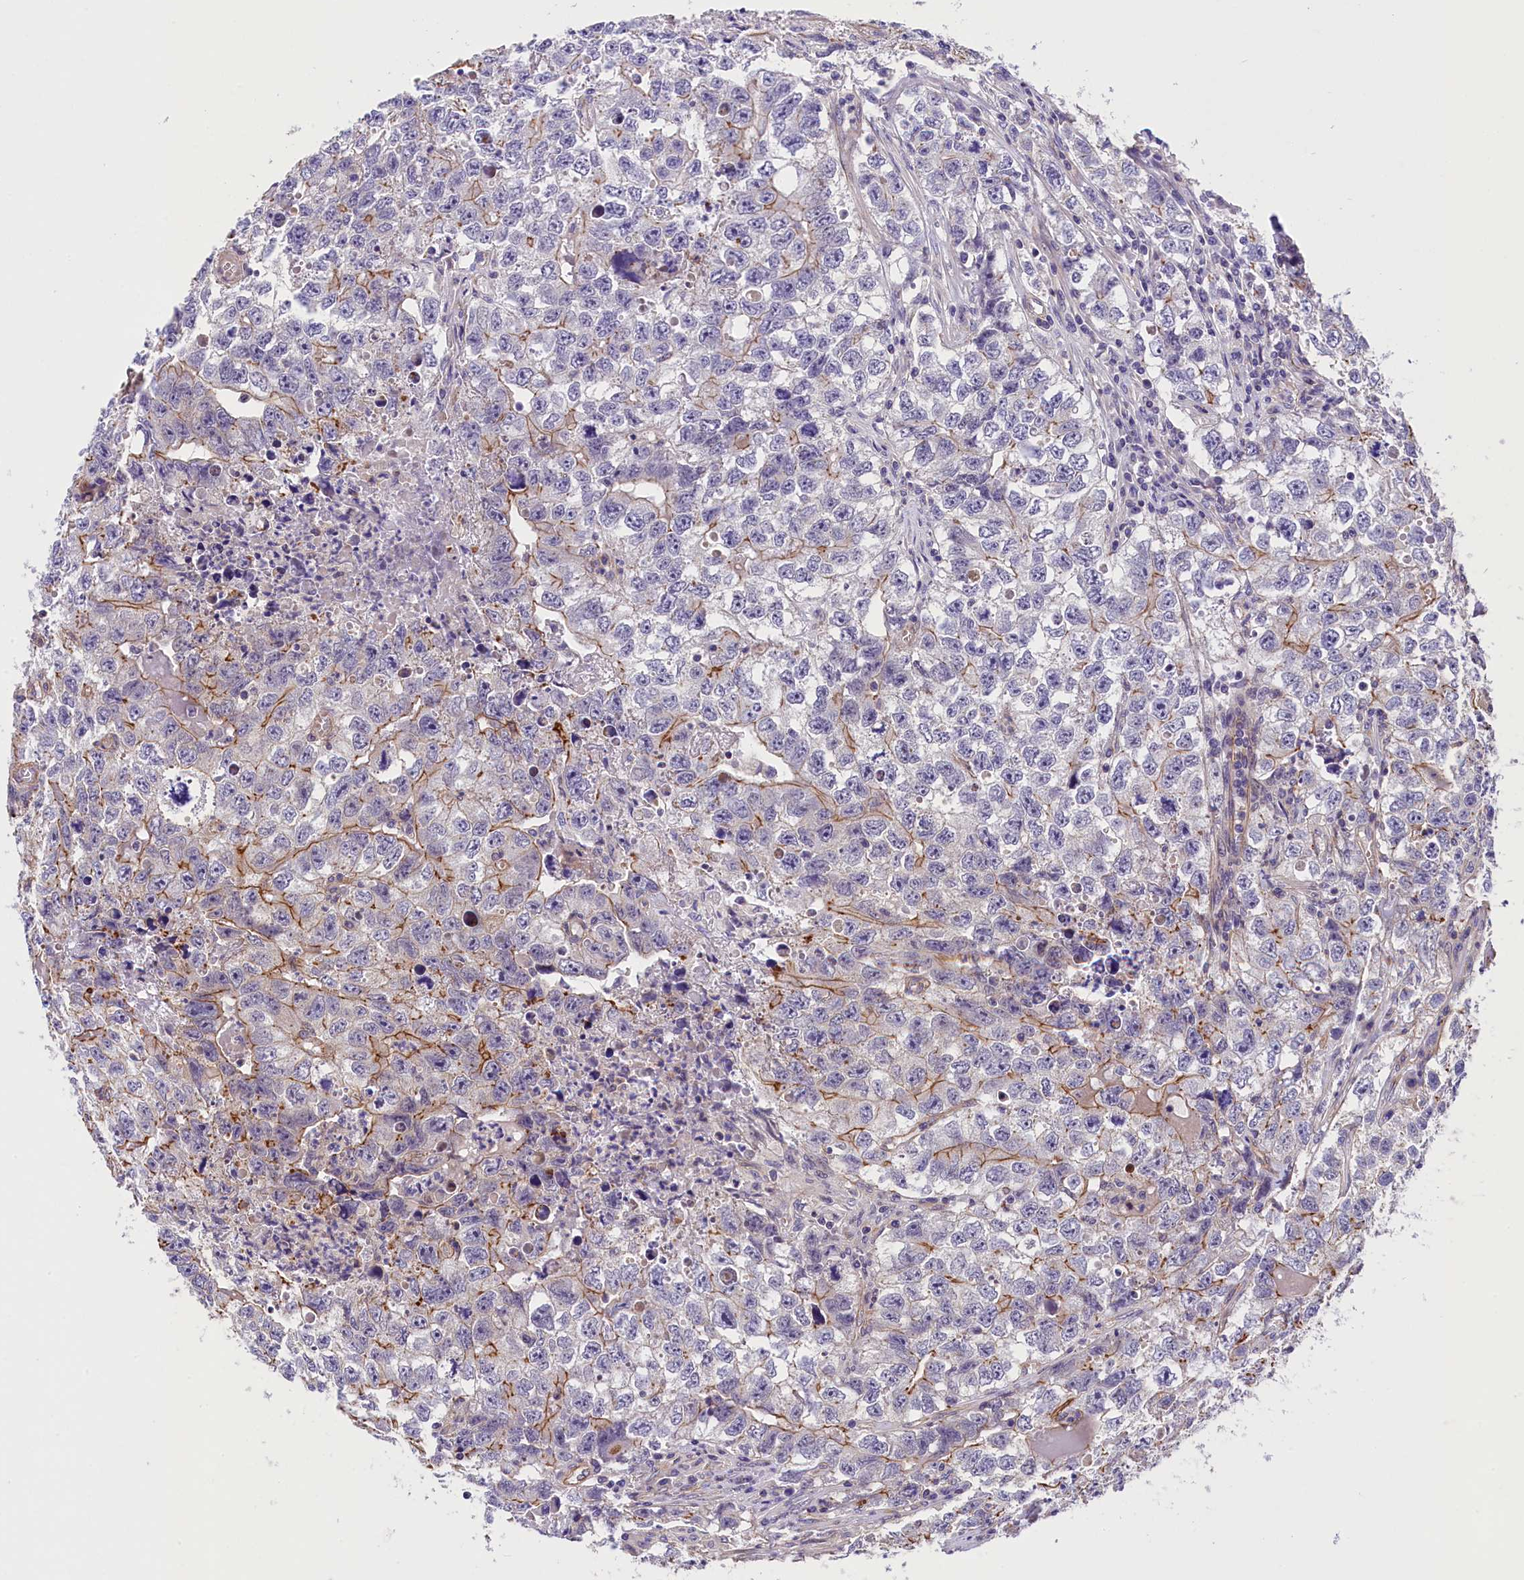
{"staining": {"intensity": "negative", "quantity": "none", "location": "none"}, "tissue": "testis cancer", "cell_type": "Tumor cells", "image_type": "cancer", "snomed": [{"axis": "morphology", "description": "Seminoma, NOS"}, {"axis": "morphology", "description": "Carcinoma, Embryonal, NOS"}, {"axis": "topography", "description": "Testis"}], "caption": "A micrograph of testis cancer stained for a protein exhibits no brown staining in tumor cells.", "gene": "MED20", "patient": {"sex": "male", "age": 43}}